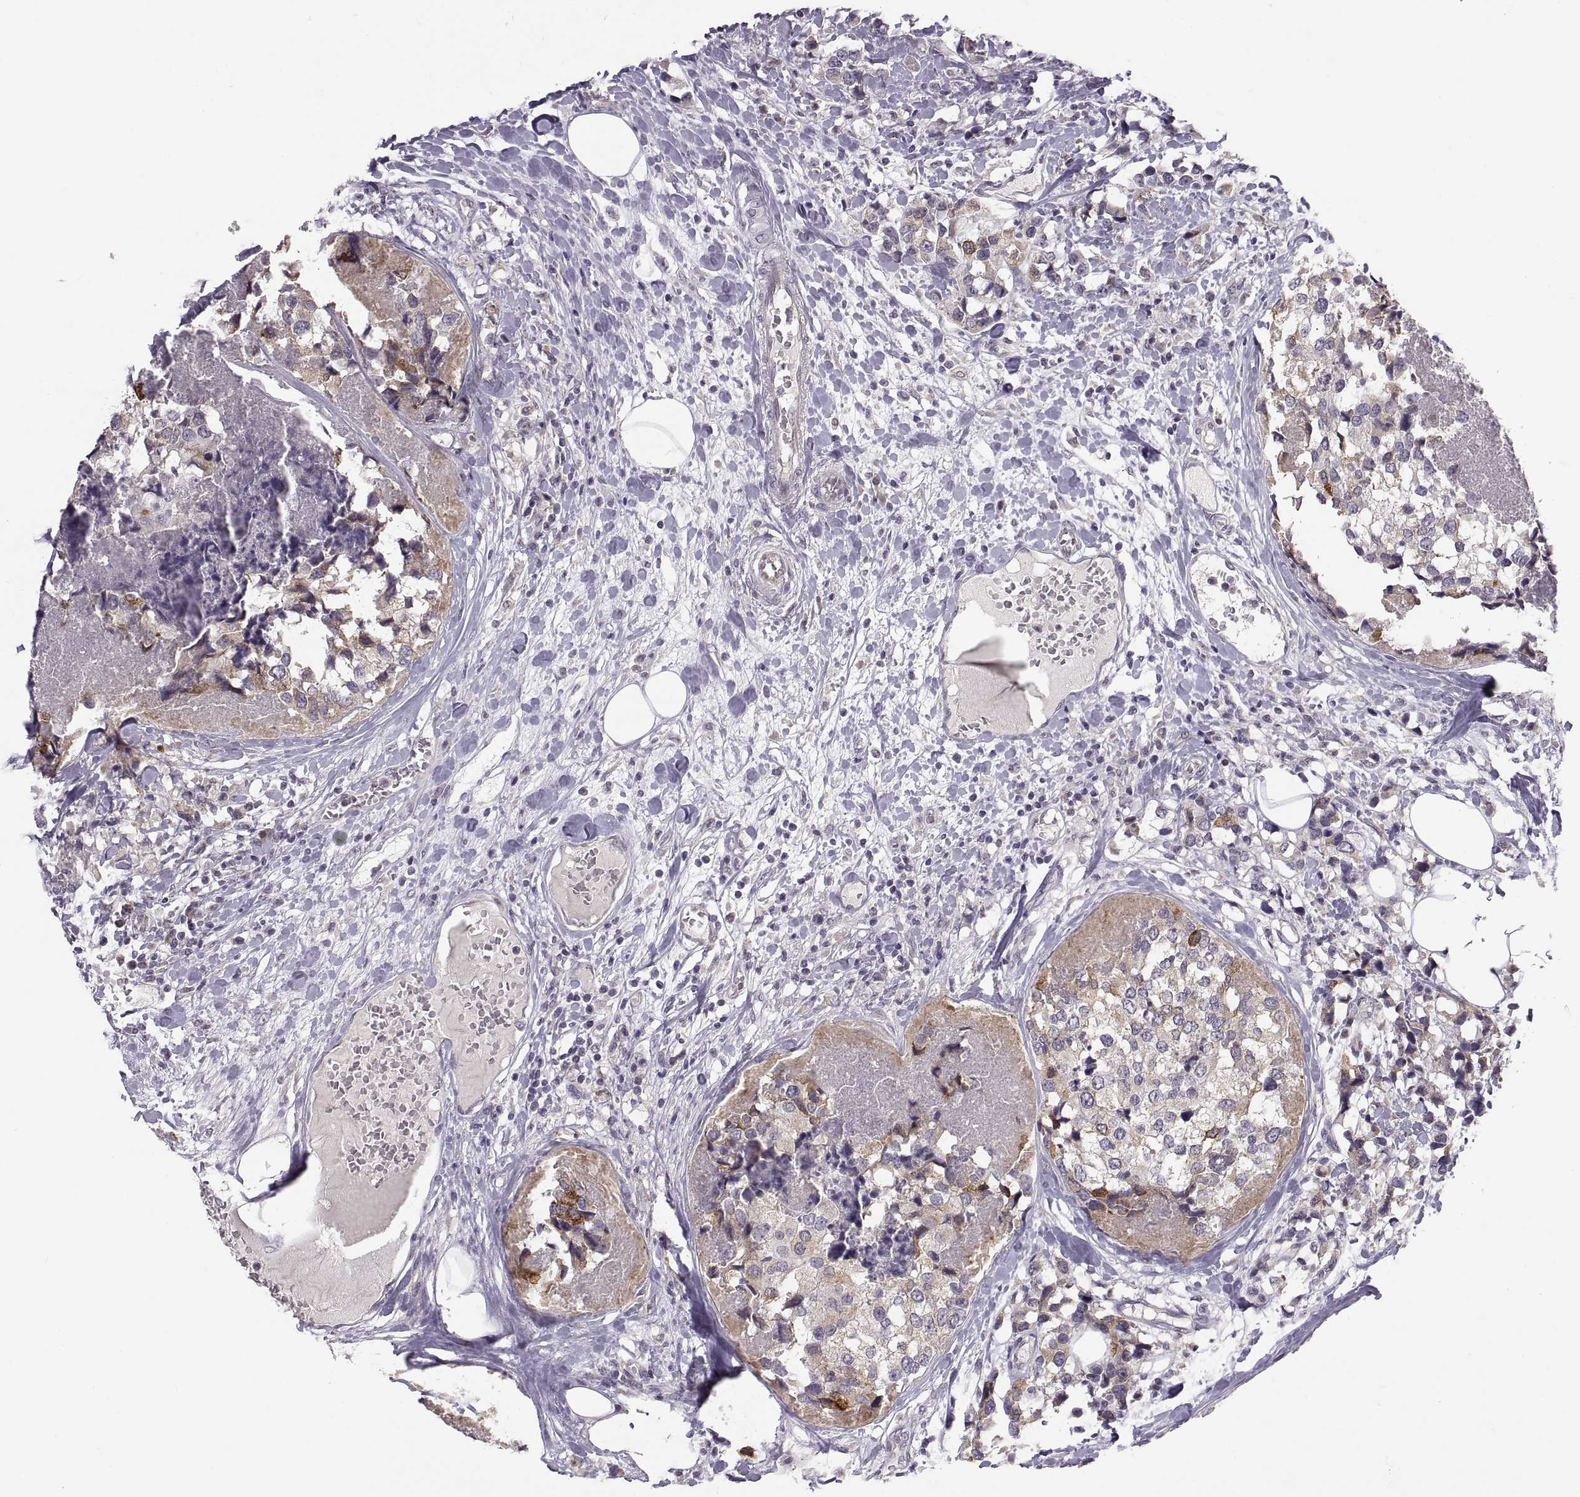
{"staining": {"intensity": "moderate", "quantity": "<25%", "location": "cytoplasmic/membranous"}, "tissue": "breast cancer", "cell_type": "Tumor cells", "image_type": "cancer", "snomed": [{"axis": "morphology", "description": "Lobular carcinoma"}, {"axis": "topography", "description": "Breast"}], "caption": "Immunohistochemistry (DAB) staining of human lobular carcinoma (breast) reveals moderate cytoplasmic/membranous protein positivity in about <25% of tumor cells.", "gene": "HMGCR", "patient": {"sex": "female", "age": 59}}